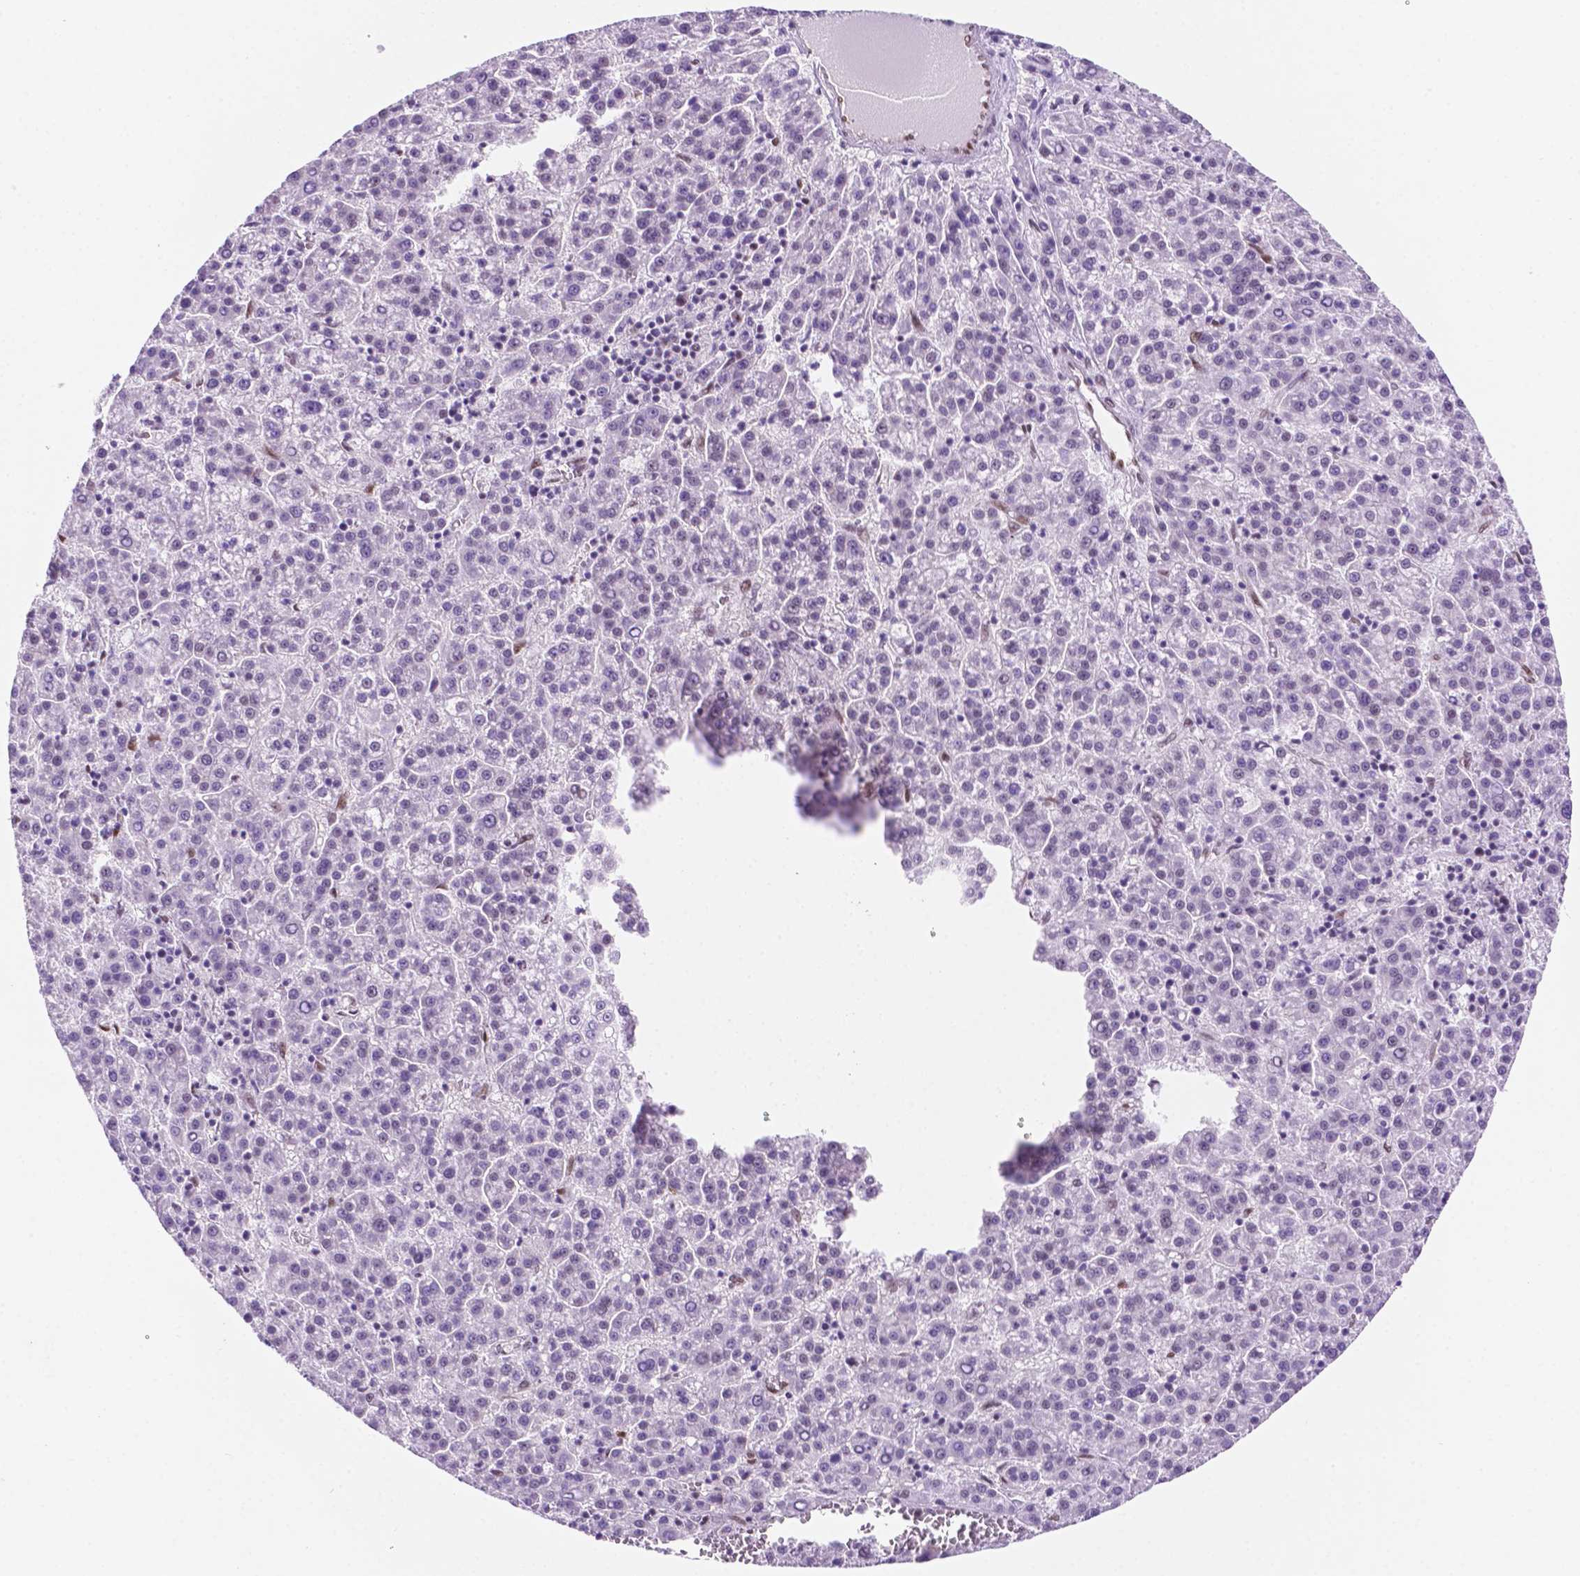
{"staining": {"intensity": "negative", "quantity": "none", "location": "none"}, "tissue": "liver cancer", "cell_type": "Tumor cells", "image_type": "cancer", "snomed": [{"axis": "morphology", "description": "Carcinoma, Hepatocellular, NOS"}, {"axis": "topography", "description": "Liver"}], "caption": "Immunohistochemical staining of human liver cancer (hepatocellular carcinoma) demonstrates no significant positivity in tumor cells.", "gene": "ERF", "patient": {"sex": "female", "age": 58}}